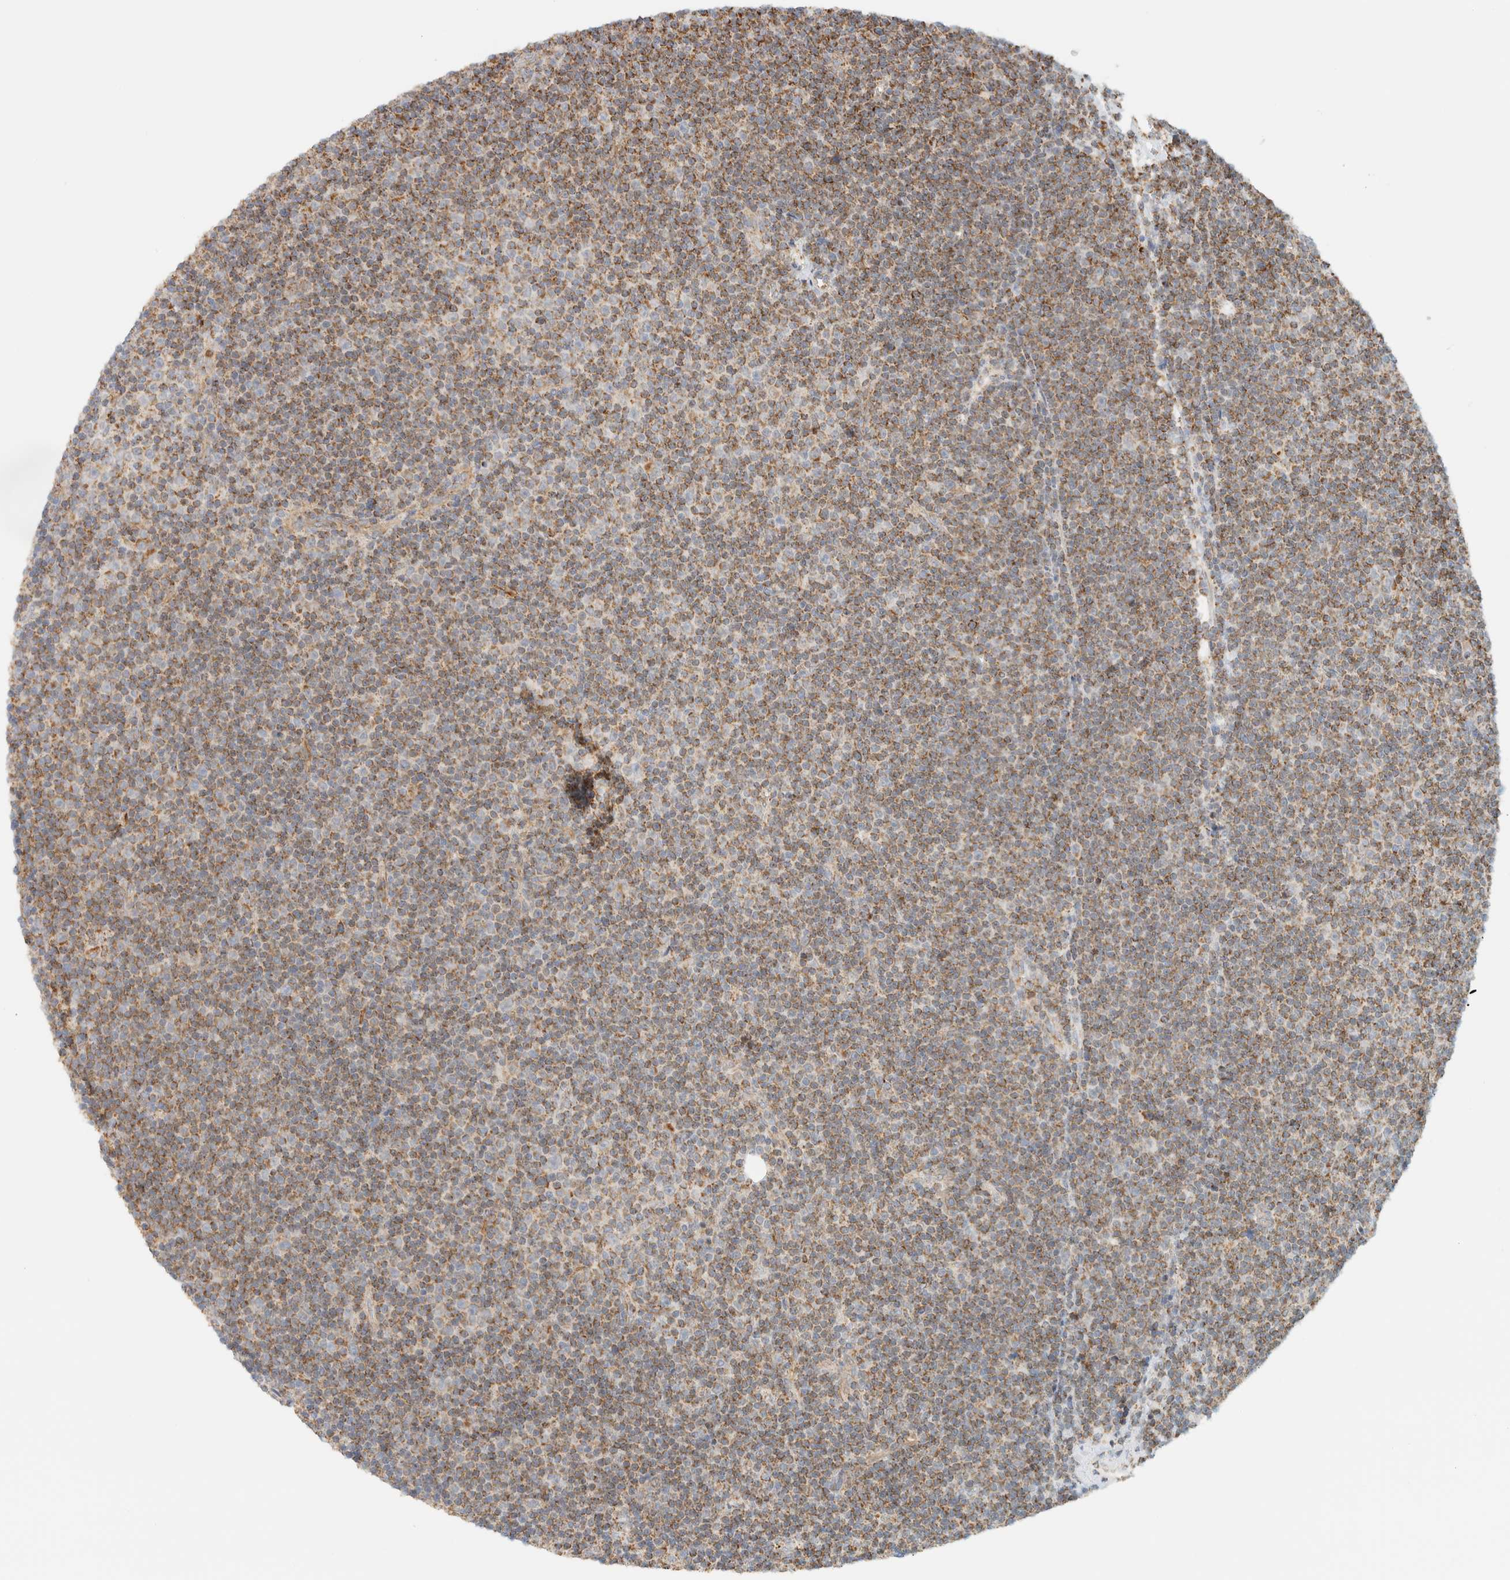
{"staining": {"intensity": "moderate", "quantity": ">75%", "location": "cytoplasmic/membranous"}, "tissue": "lymphoma", "cell_type": "Tumor cells", "image_type": "cancer", "snomed": [{"axis": "morphology", "description": "Malignant lymphoma, non-Hodgkin's type, Low grade"}, {"axis": "topography", "description": "Lymph node"}], "caption": "Immunohistochemistry (IHC) of lymphoma shows medium levels of moderate cytoplasmic/membranous positivity in approximately >75% of tumor cells.", "gene": "KIFAP3", "patient": {"sex": "female", "age": 67}}